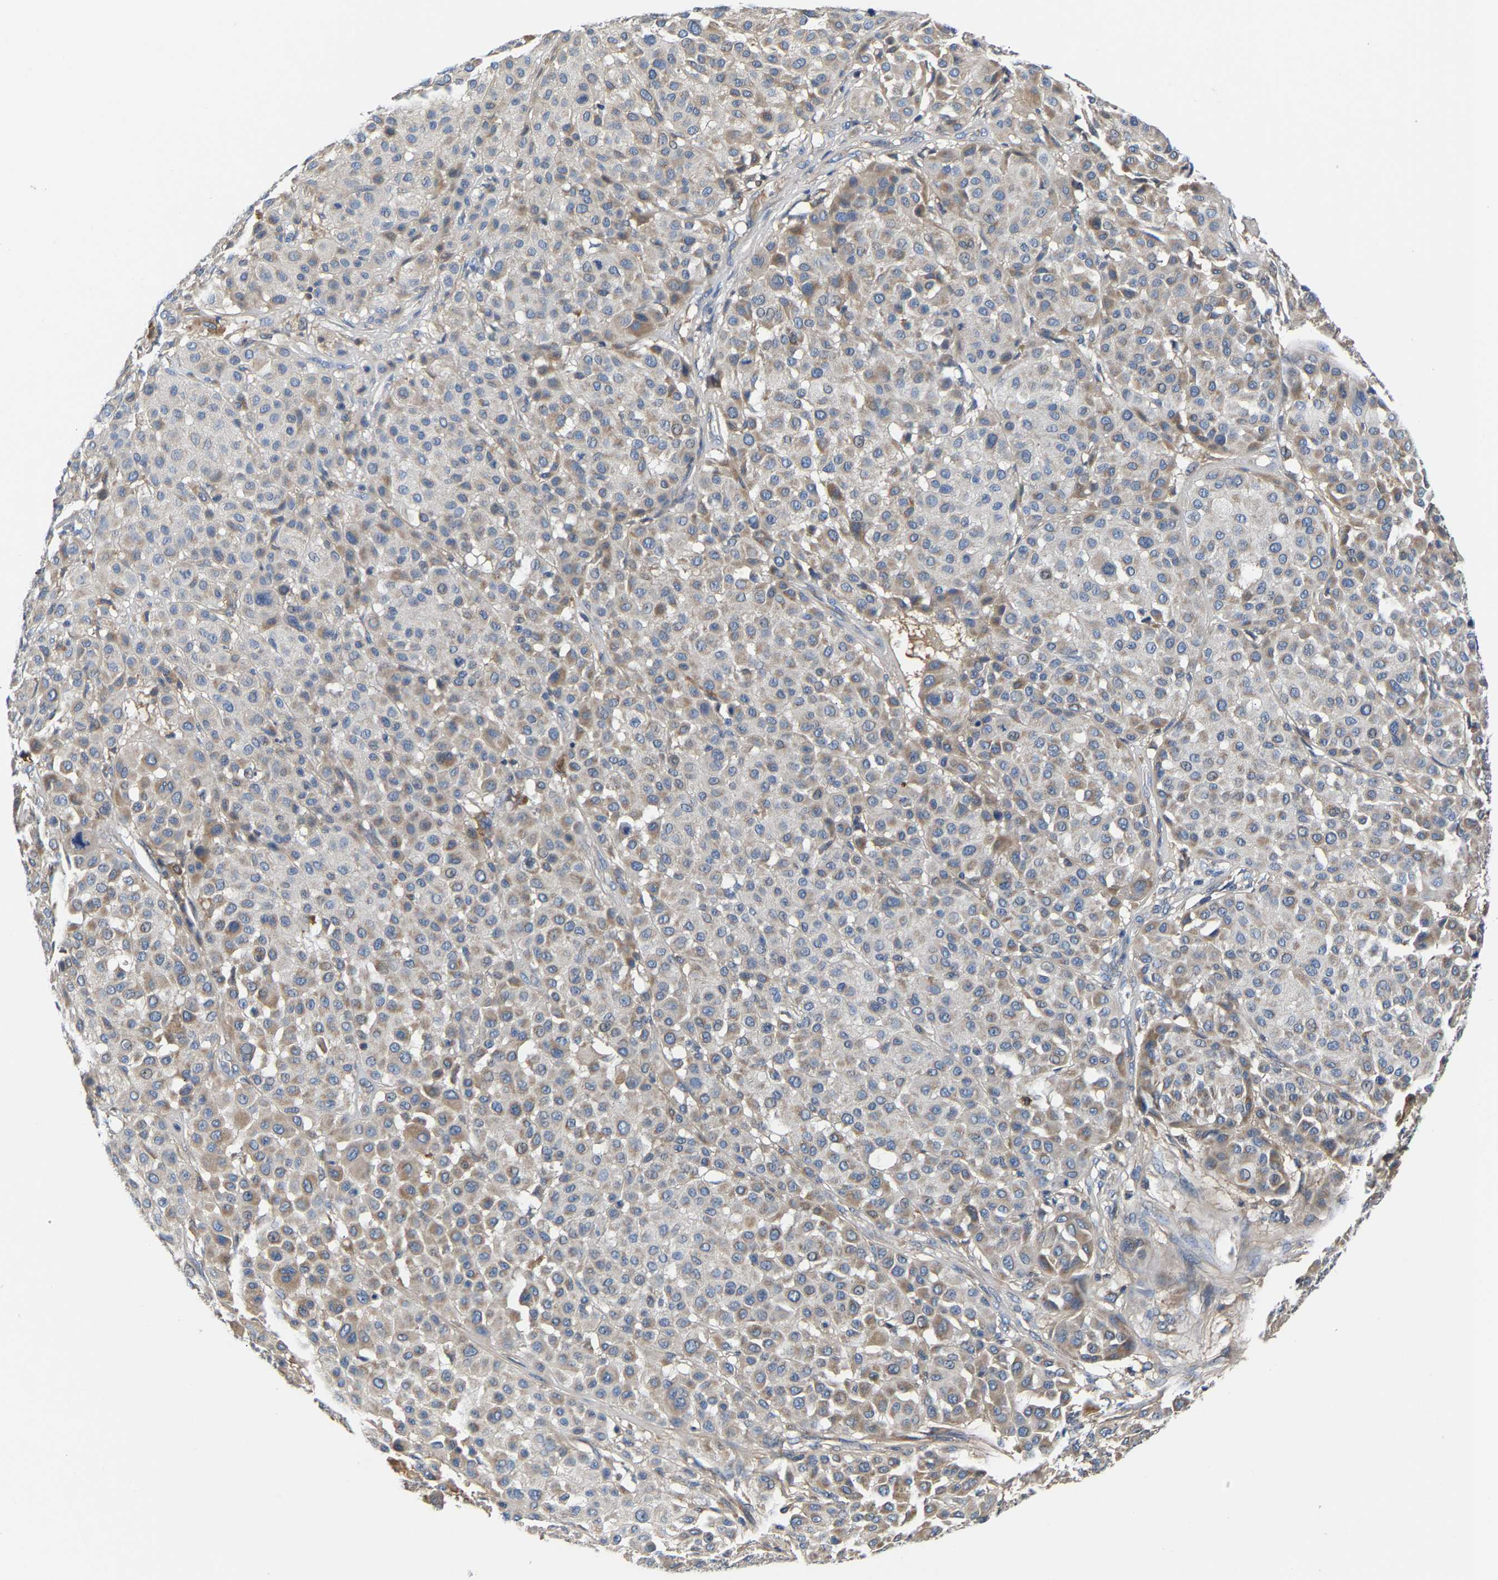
{"staining": {"intensity": "moderate", "quantity": "<25%", "location": "cytoplasmic/membranous"}, "tissue": "melanoma", "cell_type": "Tumor cells", "image_type": "cancer", "snomed": [{"axis": "morphology", "description": "Malignant melanoma, Metastatic site"}, {"axis": "topography", "description": "Soft tissue"}], "caption": "The image shows staining of malignant melanoma (metastatic site), revealing moderate cytoplasmic/membranous protein staining (brown color) within tumor cells.", "gene": "CCDC171", "patient": {"sex": "male", "age": 41}}